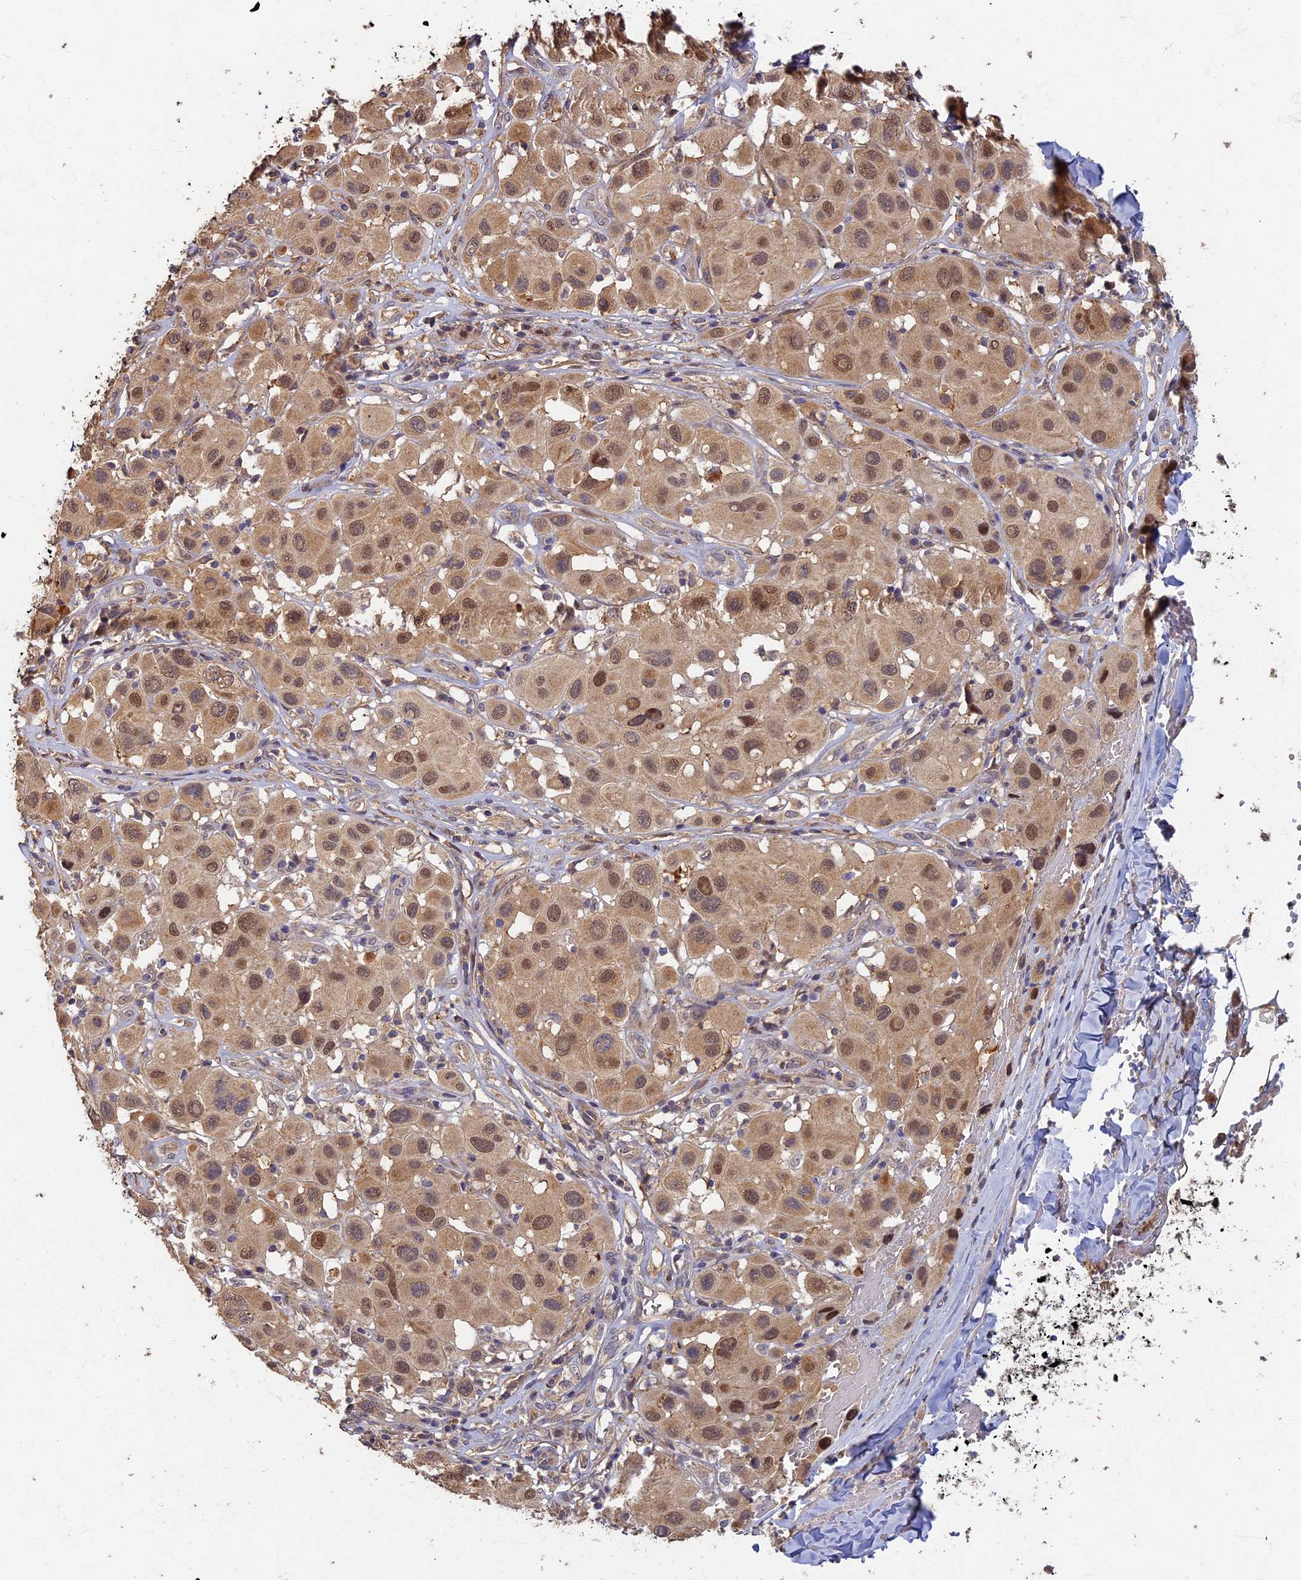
{"staining": {"intensity": "moderate", "quantity": ">75%", "location": "cytoplasmic/membranous,nuclear"}, "tissue": "melanoma", "cell_type": "Tumor cells", "image_type": "cancer", "snomed": [{"axis": "morphology", "description": "Malignant melanoma, Metastatic site"}, {"axis": "topography", "description": "Skin"}], "caption": "Protein staining of melanoma tissue demonstrates moderate cytoplasmic/membranous and nuclear expression in approximately >75% of tumor cells. (brown staining indicates protein expression, while blue staining denotes nuclei).", "gene": "RSPH3", "patient": {"sex": "male", "age": 41}}